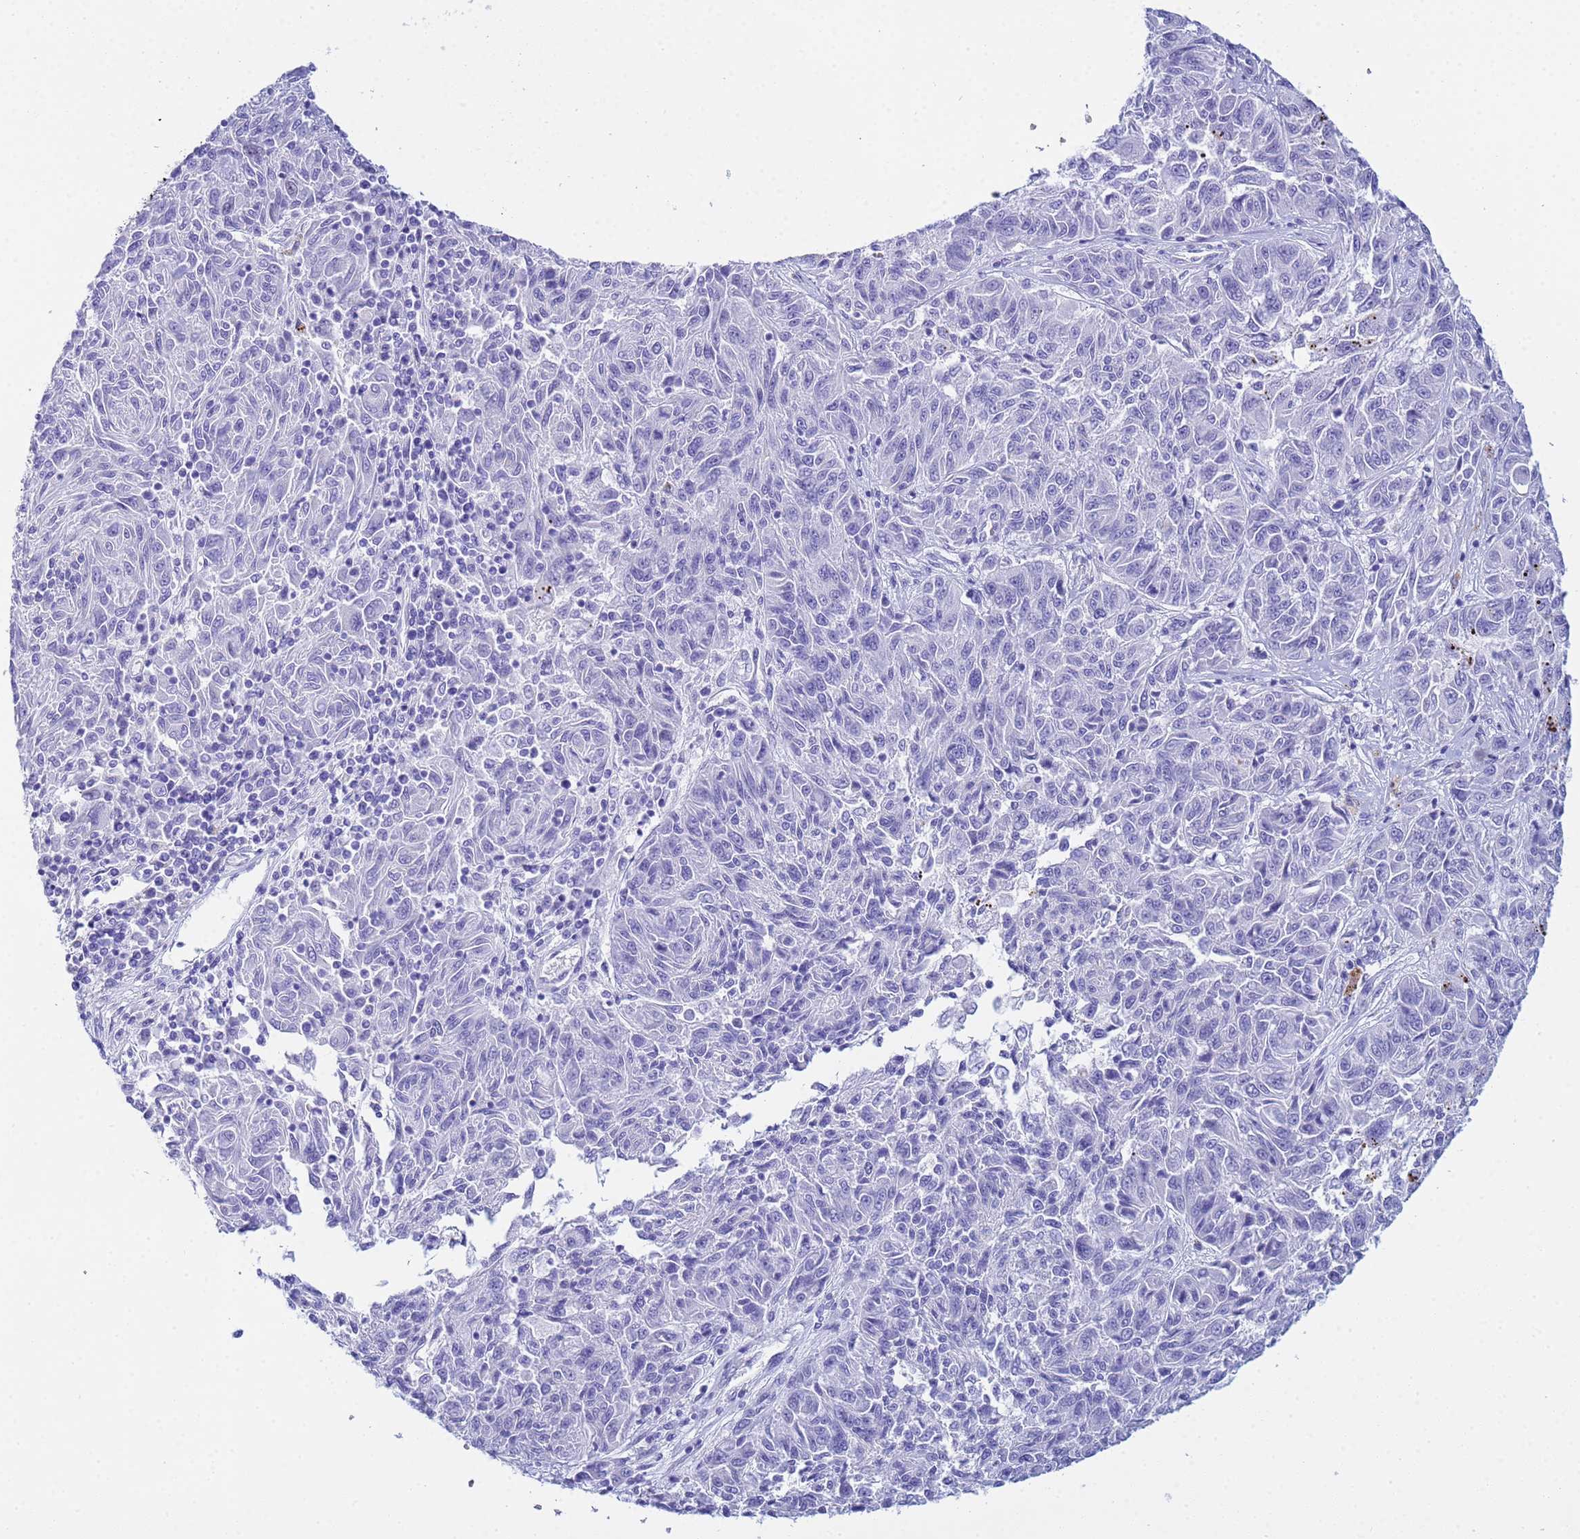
{"staining": {"intensity": "negative", "quantity": "none", "location": "none"}, "tissue": "melanoma", "cell_type": "Tumor cells", "image_type": "cancer", "snomed": [{"axis": "morphology", "description": "Malignant melanoma, NOS"}, {"axis": "topography", "description": "Skin"}], "caption": "The image demonstrates no significant expression in tumor cells of malignant melanoma.", "gene": "AQP12A", "patient": {"sex": "male", "age": 53}}